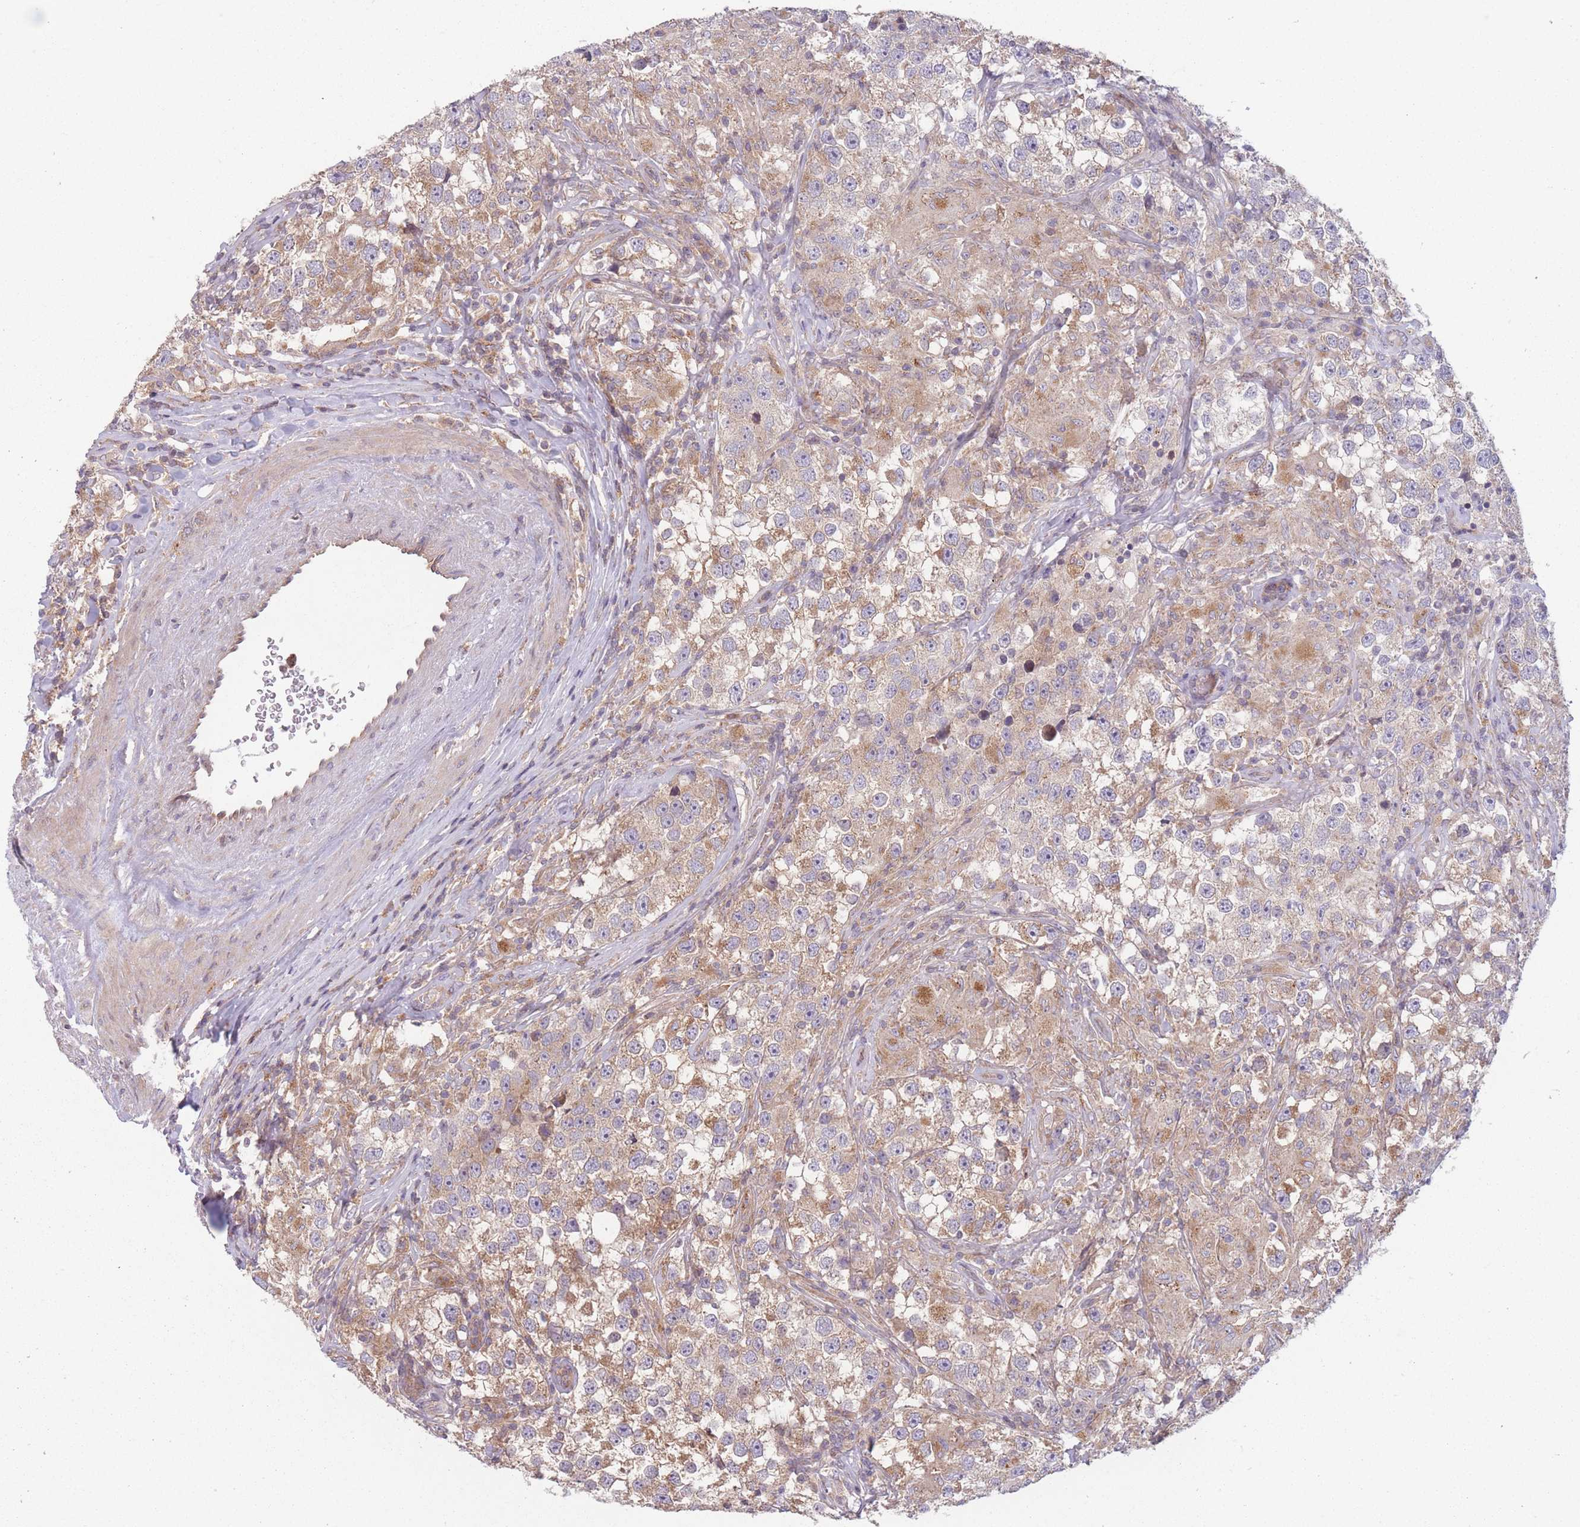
{"staining": {"intensity": "moderate", "quantity": "25%-75%", "location": "cytoplasmic/membranous"}, "tissue": "testis cancer", "cell_type": "Tumor cells", "image_type": "cancer", "snomed": [{"axis": "morphology", "description": "Seminoma, NOS"}, {"axis": "topography", "description": "Testis"}], "caption": "This photomicrograph demonstrates immunohistochemistry (IHC) staining of seminoma (testis), with medium moderate cytoplasmic/membranous staining in about 25%-75% of tumor cells.", "gene": "WASHC2A", "patient": {"sex": "male", "age": 46}}